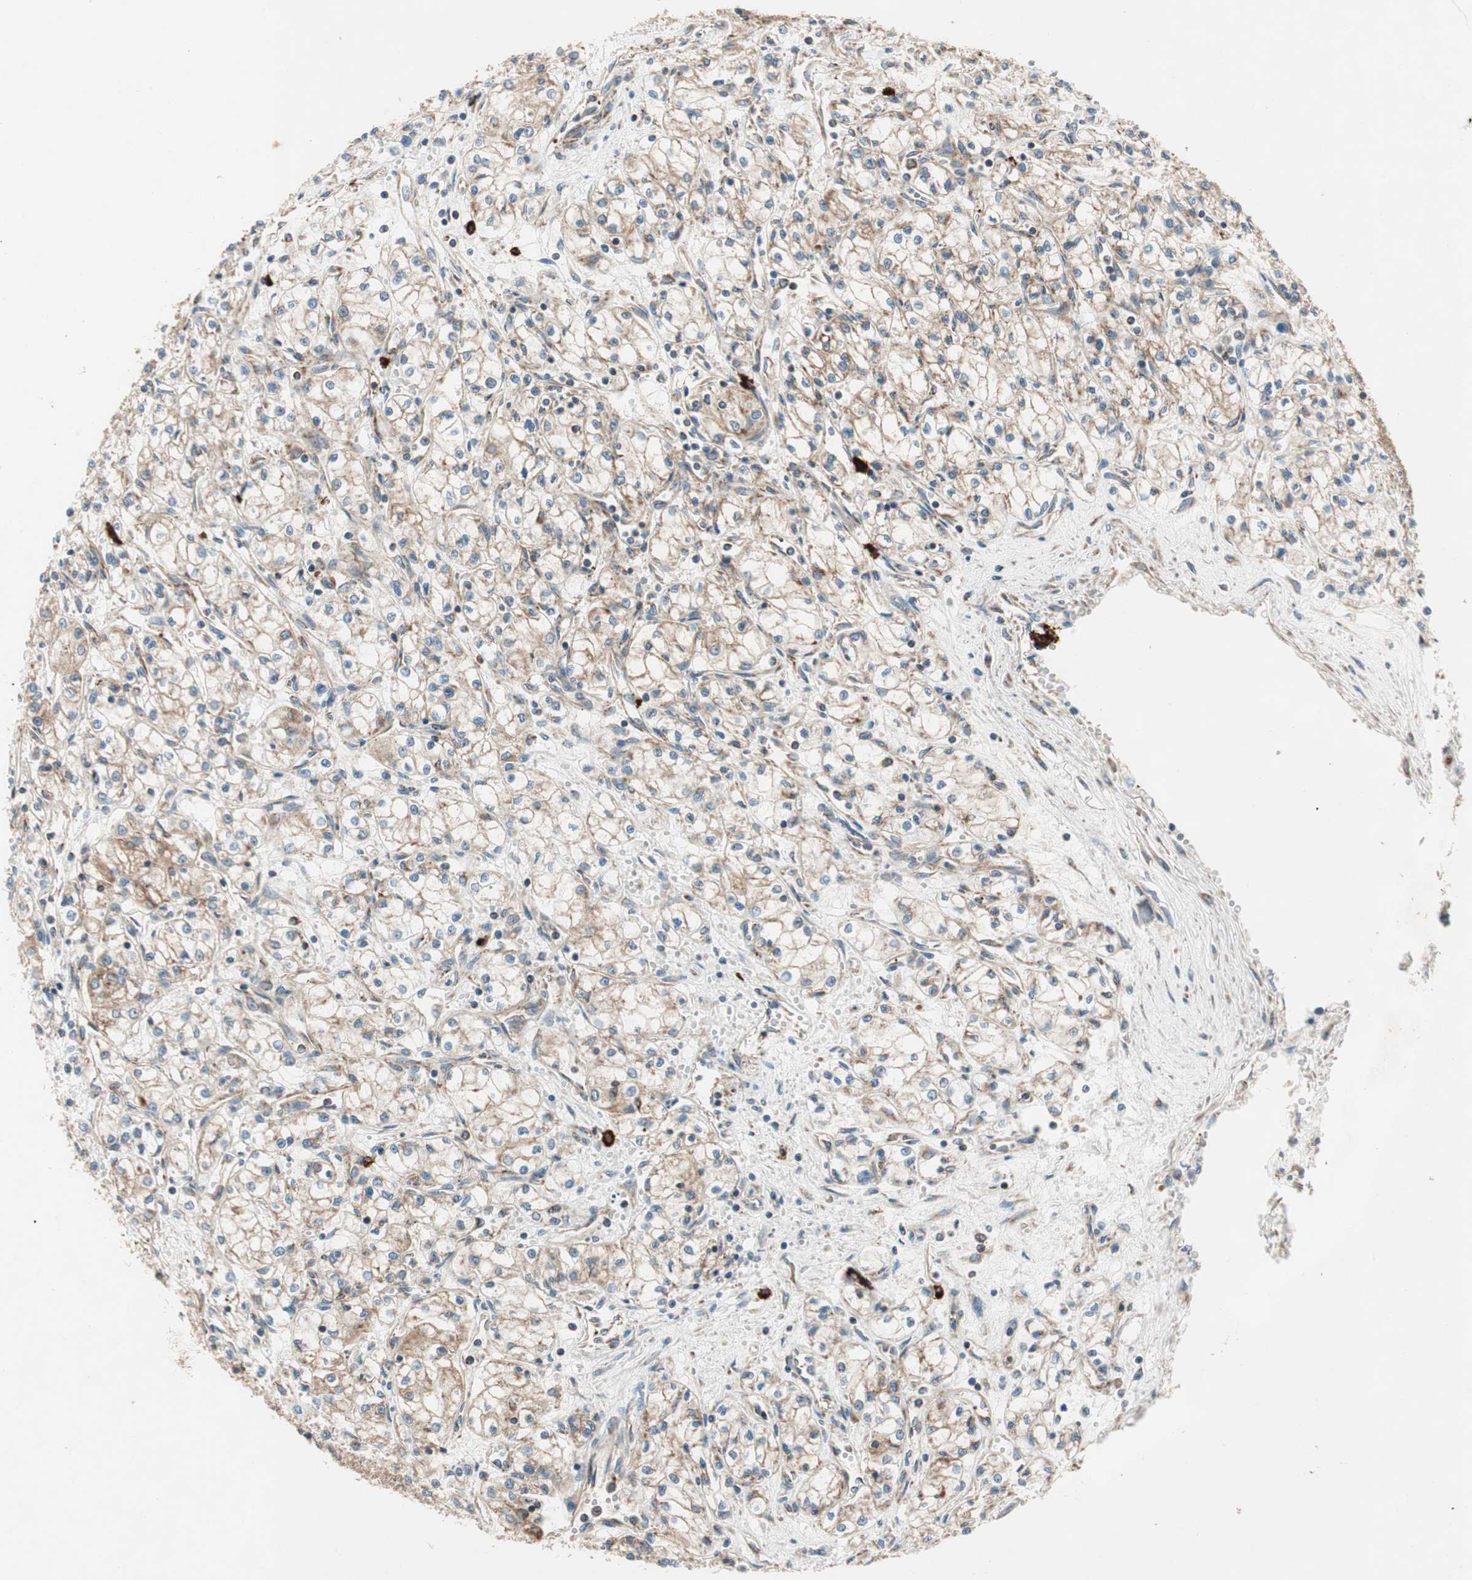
{"staining": {"intensity": "moderate", "quantity": ">75%", "location": "cytoplasmic/membranous"}, "tissue": "renal cancer", "cell_type": "Tumor cells", "image_type": "cancer", "snomed": [{"axis": "morphology", "description": "Normal tissue, NOS"}, {"axis": "morphology", "description": "Adenocarcinoma, NOS"}, {"axis": "topography", "description": "Kidney"}], "caption": "Adenocarcinoma (renal) stained for a protein (brown) exhibits moderate cytoplasmic/membranous positive staining in approximately >75% of tumor cells.", "gene": "AKAP1", "patient": {"sex": "male", "age": 59}}